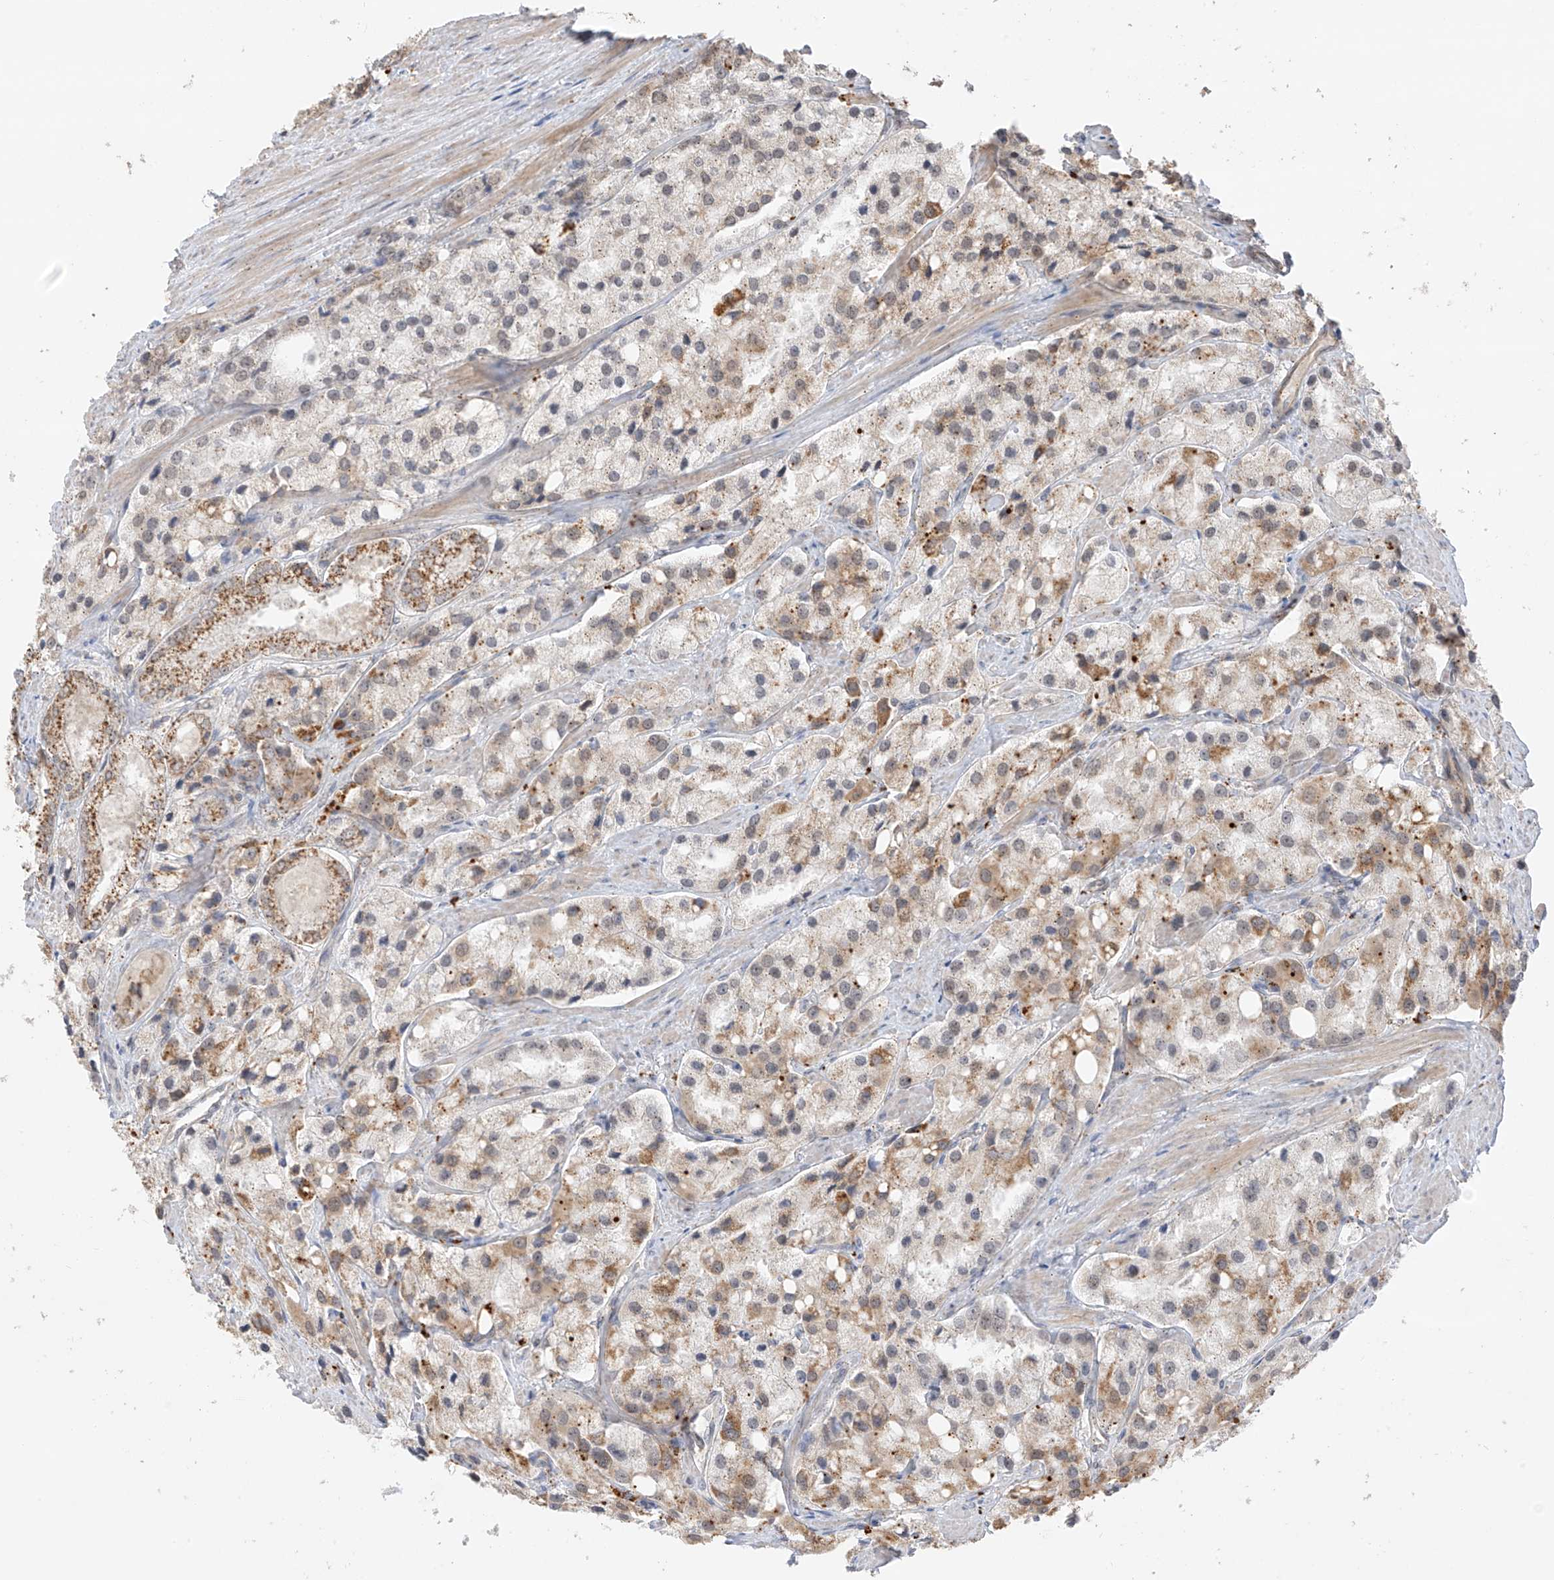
{"staining": {"intensity": "moderate", "quantity": "25%-75%", "location": "cytoplasmic/membranous"}, "tissue": "prostate cancer", "cell_type": "Tumor cells", "image_type": "cancer", "snomed": [{"axis": "morphology", "description": "Adenocarcinoma, High grade"}, {"axis": "topography", "description": "Prostate"}], "caption": "Human prostate adenocarcinoma (high-grade) stained with a brown dye reveals moderate cytoplasmic/membranous positive expression in about 25%-75% of tumor cells.", "gene": "N4BP3", "patient": {"sex": "male", "age": 66}}